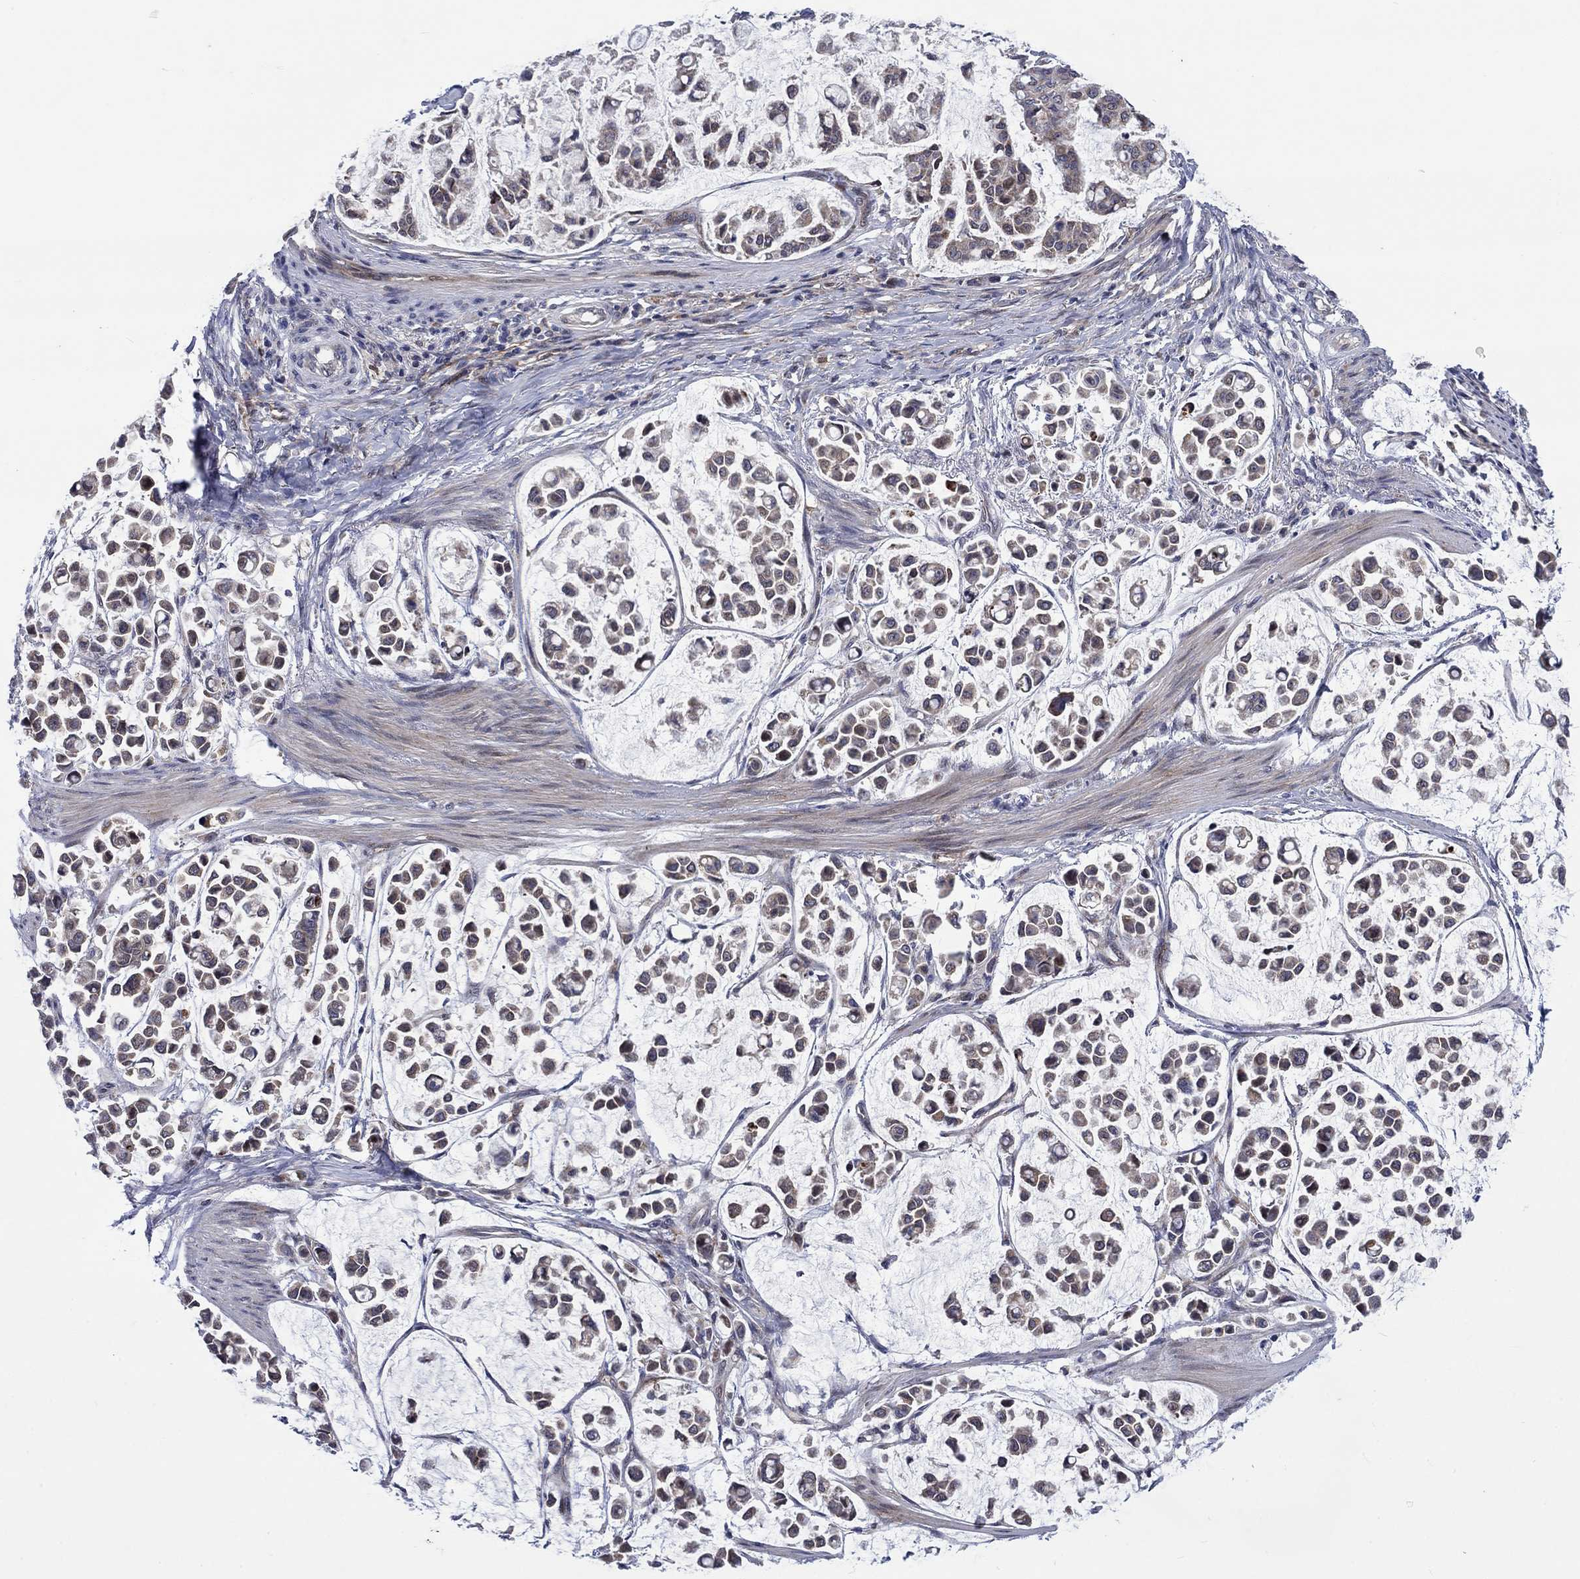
{"staining": {"intensity": "weak", "quantity": "<25%", "location": "cytoplasmic/membranous"}, "tissue": "stomach cancer", "cell_type": "Tumor cells", "image_type": "cancer", "snomed": [{"axis": "morphology", "description": "Adenocarcinoma, NOS"}, {"axis": "topography", "description": "Stomach"}], "caption": "An immunohistochemistry (IHC) photomicrograph of stomach adenocarcinoma is shown. There is no staining in tumor cells of stomach adenocarcinoma. (DAB (3,3'-diaminobenzidine) immunohistochemistry with hematoxylin counter stain).", "gene": "SLC35F2", "patient": {"sex": "male", "age": 82}}